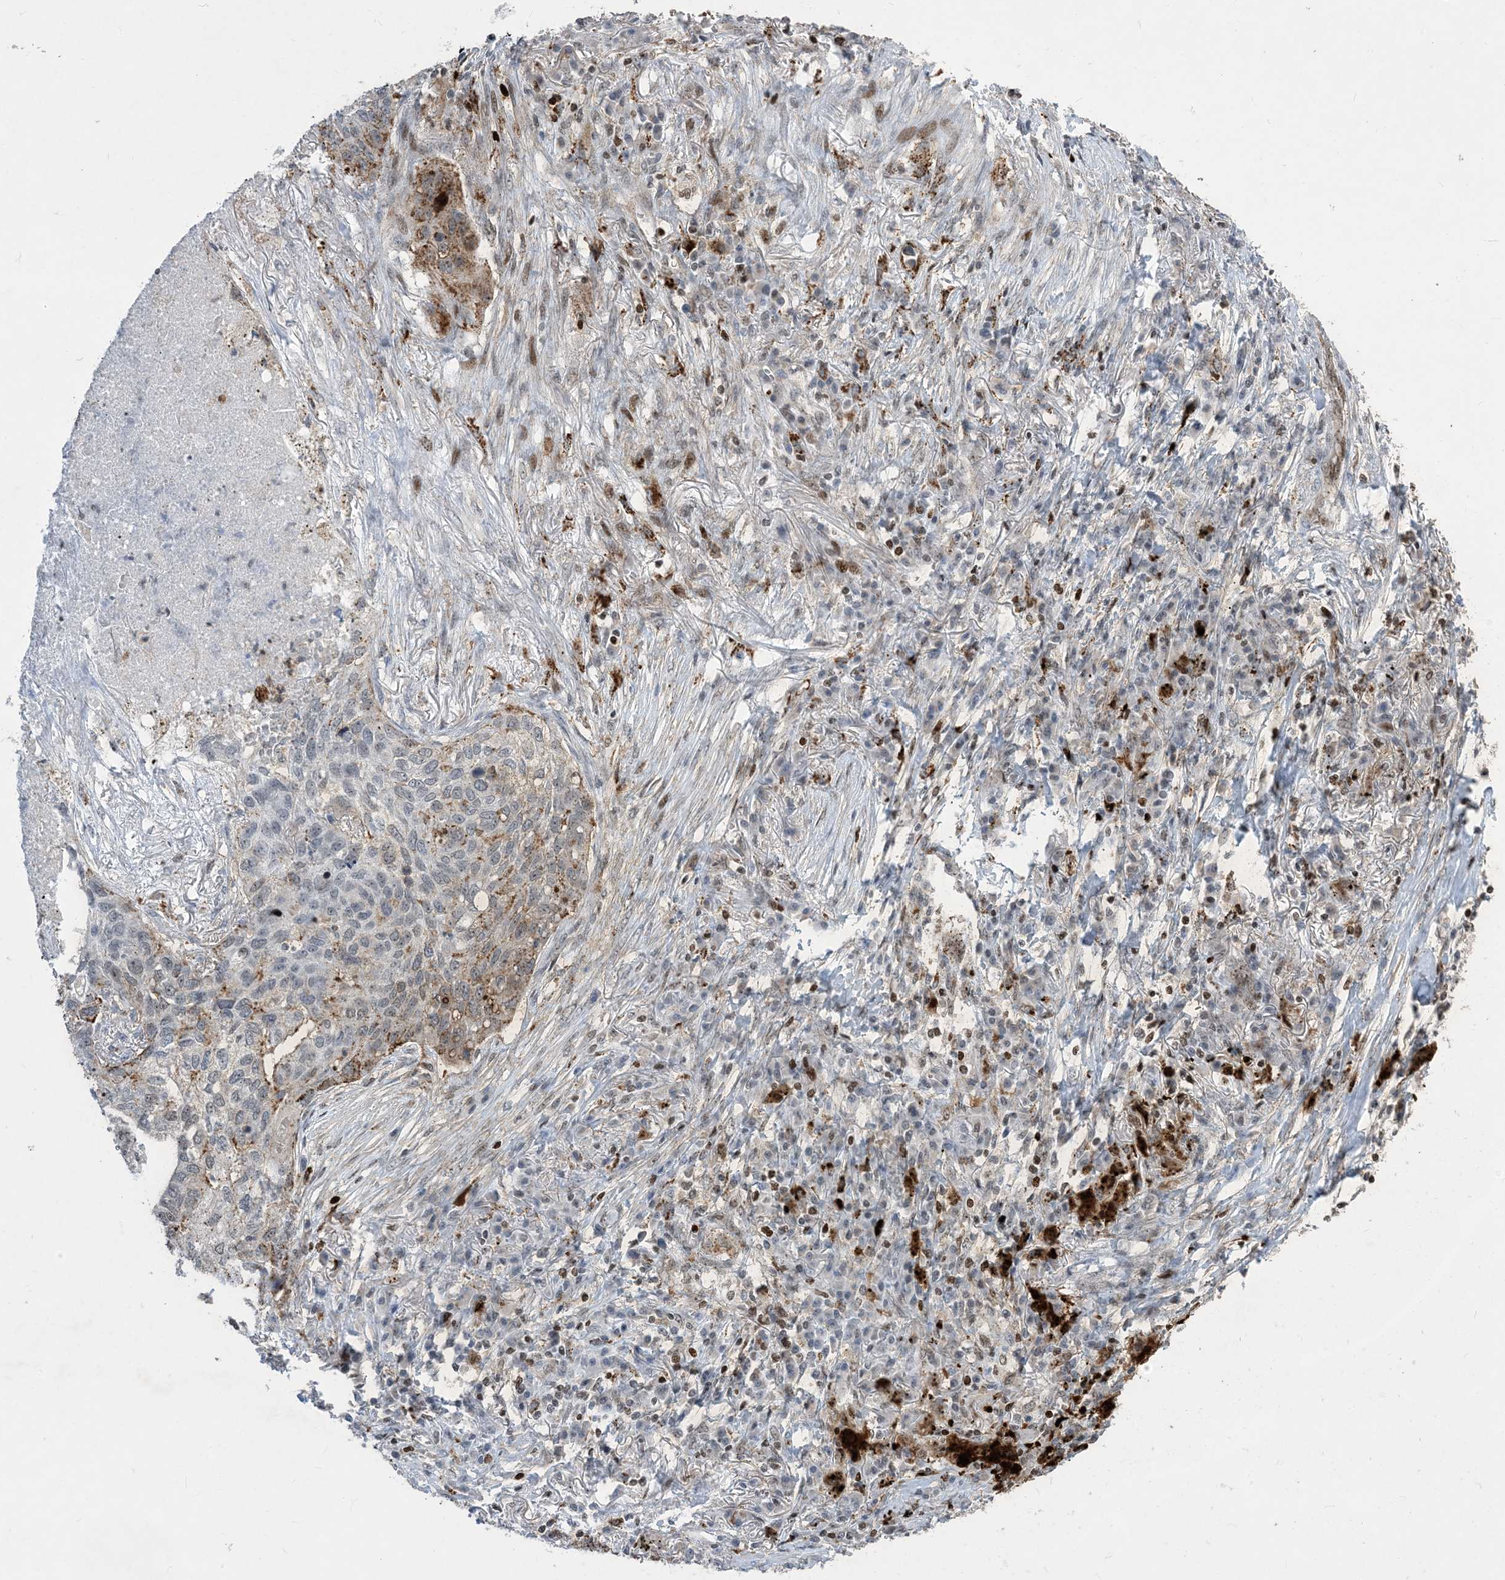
{"staining": {"intensity": "moderate", "quantity": "<25%", "location": "cytoplasmic/membranous"}, "tissue": "lung cancer", "cell_type": "Tumor cells", "image_type": "cancer", "snomed": [{"axis": "morphology", "description": "Squamous cell carcinoma, NOS"}, {"axis": "topography", "description": "Lung"}], "caption": "Lung squamous cell carcinoma stained with a brown dye exhibits moderate cytoplasmic/membranous positive staining in approximately <25% of tumor cells.", "gene": "SLC25A53", "patient": {"sex": "female", "age": 63}}